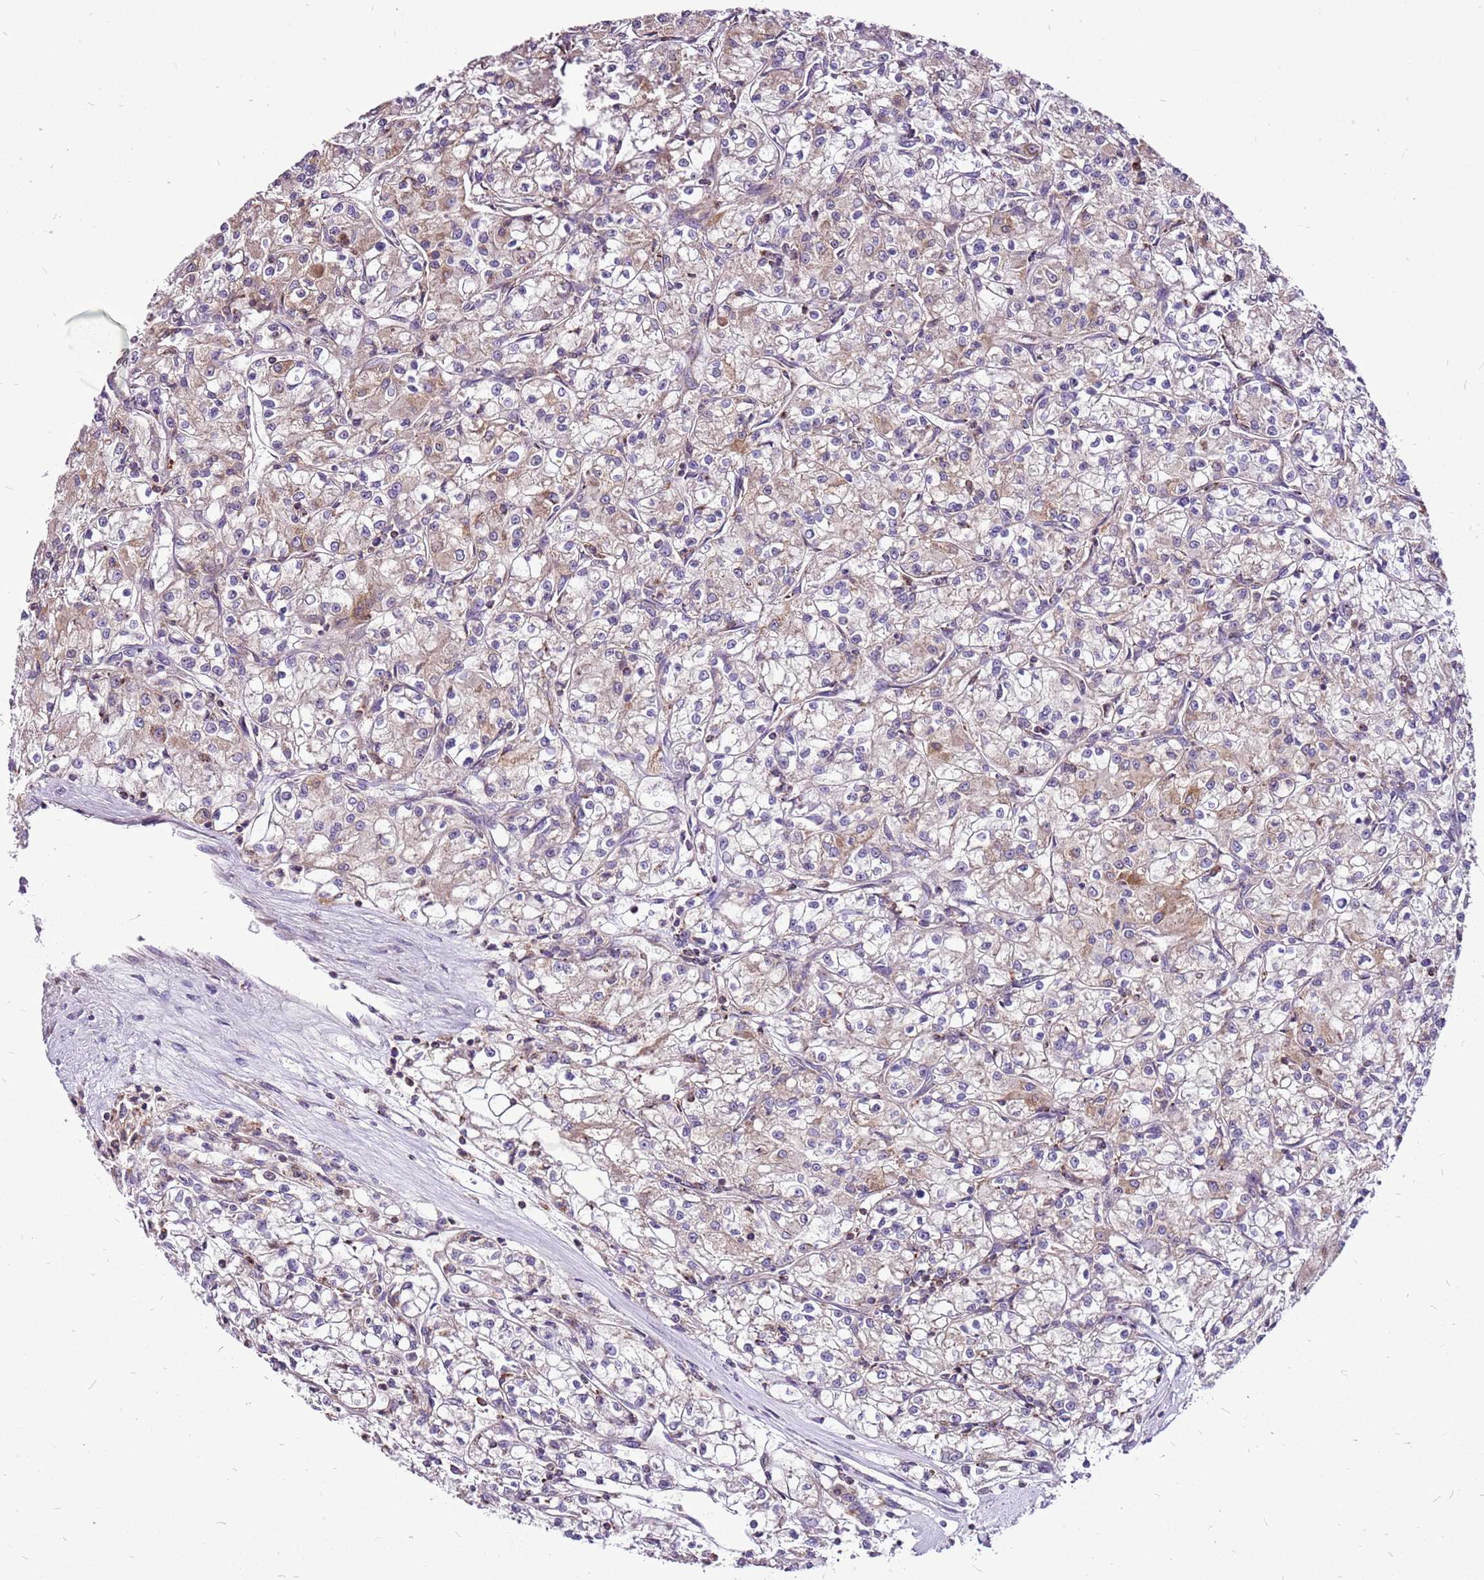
{"staining": {"intensity": "moderate", "quantity": "<25%", "location": "cytoplasmic/membranous"}, "tissue": "renal cancer", "cell_type": "Tumor cells", "image_type": "cancer", "snomed": [{"axis": "morphology", "description": "Adenocarcinoma, NOS"}, {"axis": "topography", "description": "Kidney"}], "caption": "A histopathology image showing moderate cytoplasmic/membranous positivity in approximately <25% of tumor cells in renal adenocarcinoma, as visualized by brown immunohistochemical staining.", "gene": "GCDH", "patient": {"sex": "female", "age": 59}}